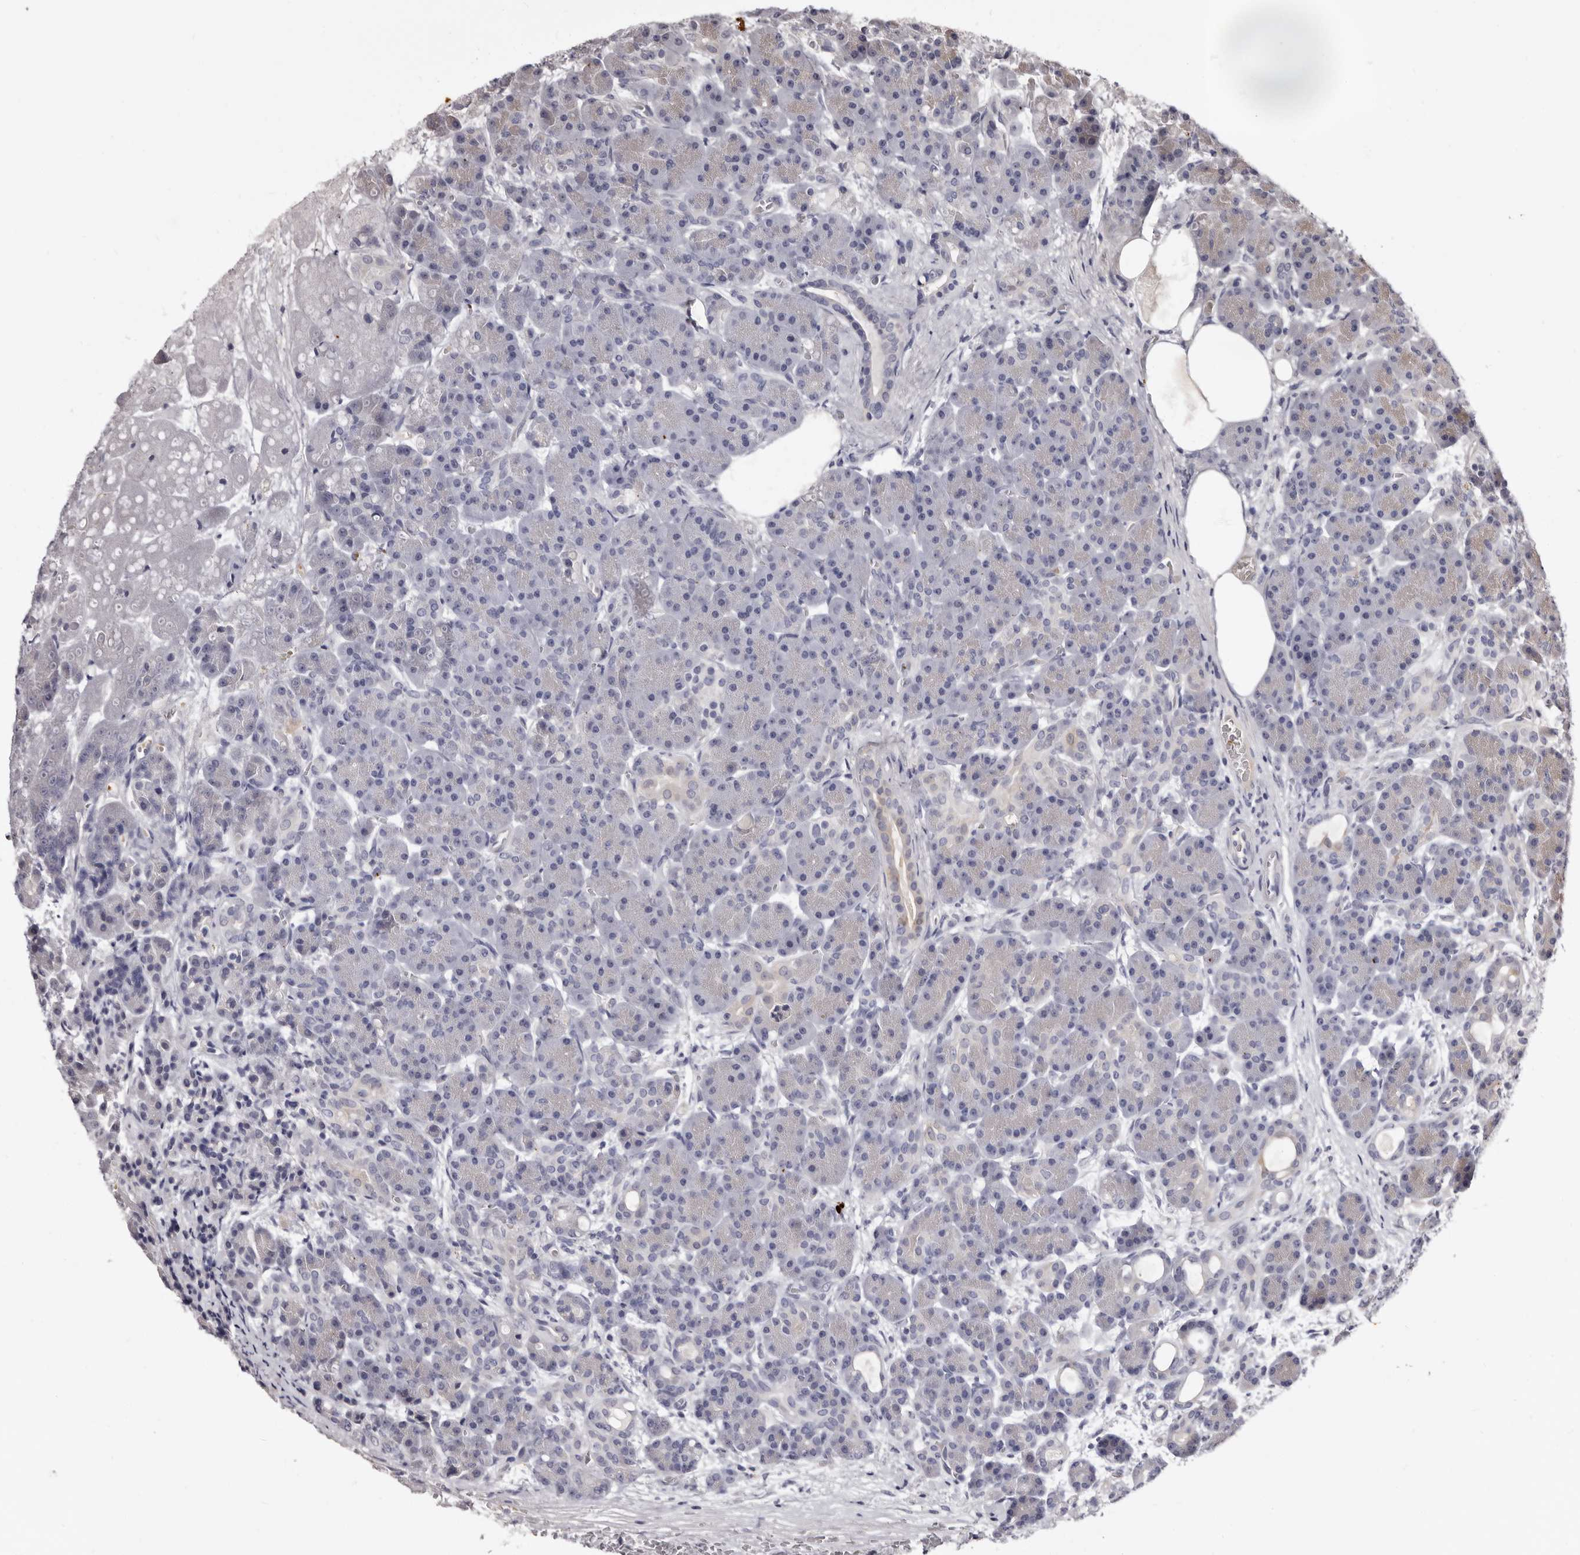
{"staining": {"intensity": "negative", "quantity": "none", "location": "none"}, "tissue": "pancreas", "cell_type": "Exocrine glandular cells", "image_type": "normal", "snomed": [{"axis": "morphology", "description": "Normal tissue, NOS"}, {"axis": "topography", "description": "Pancreas"}], "caption": "Immunohistochemical staining of normal human pancreas displays no significant staining in exocrine glandular cells.", "gene": "BPGM", "patient": {"sex": "male", "age": 63}}